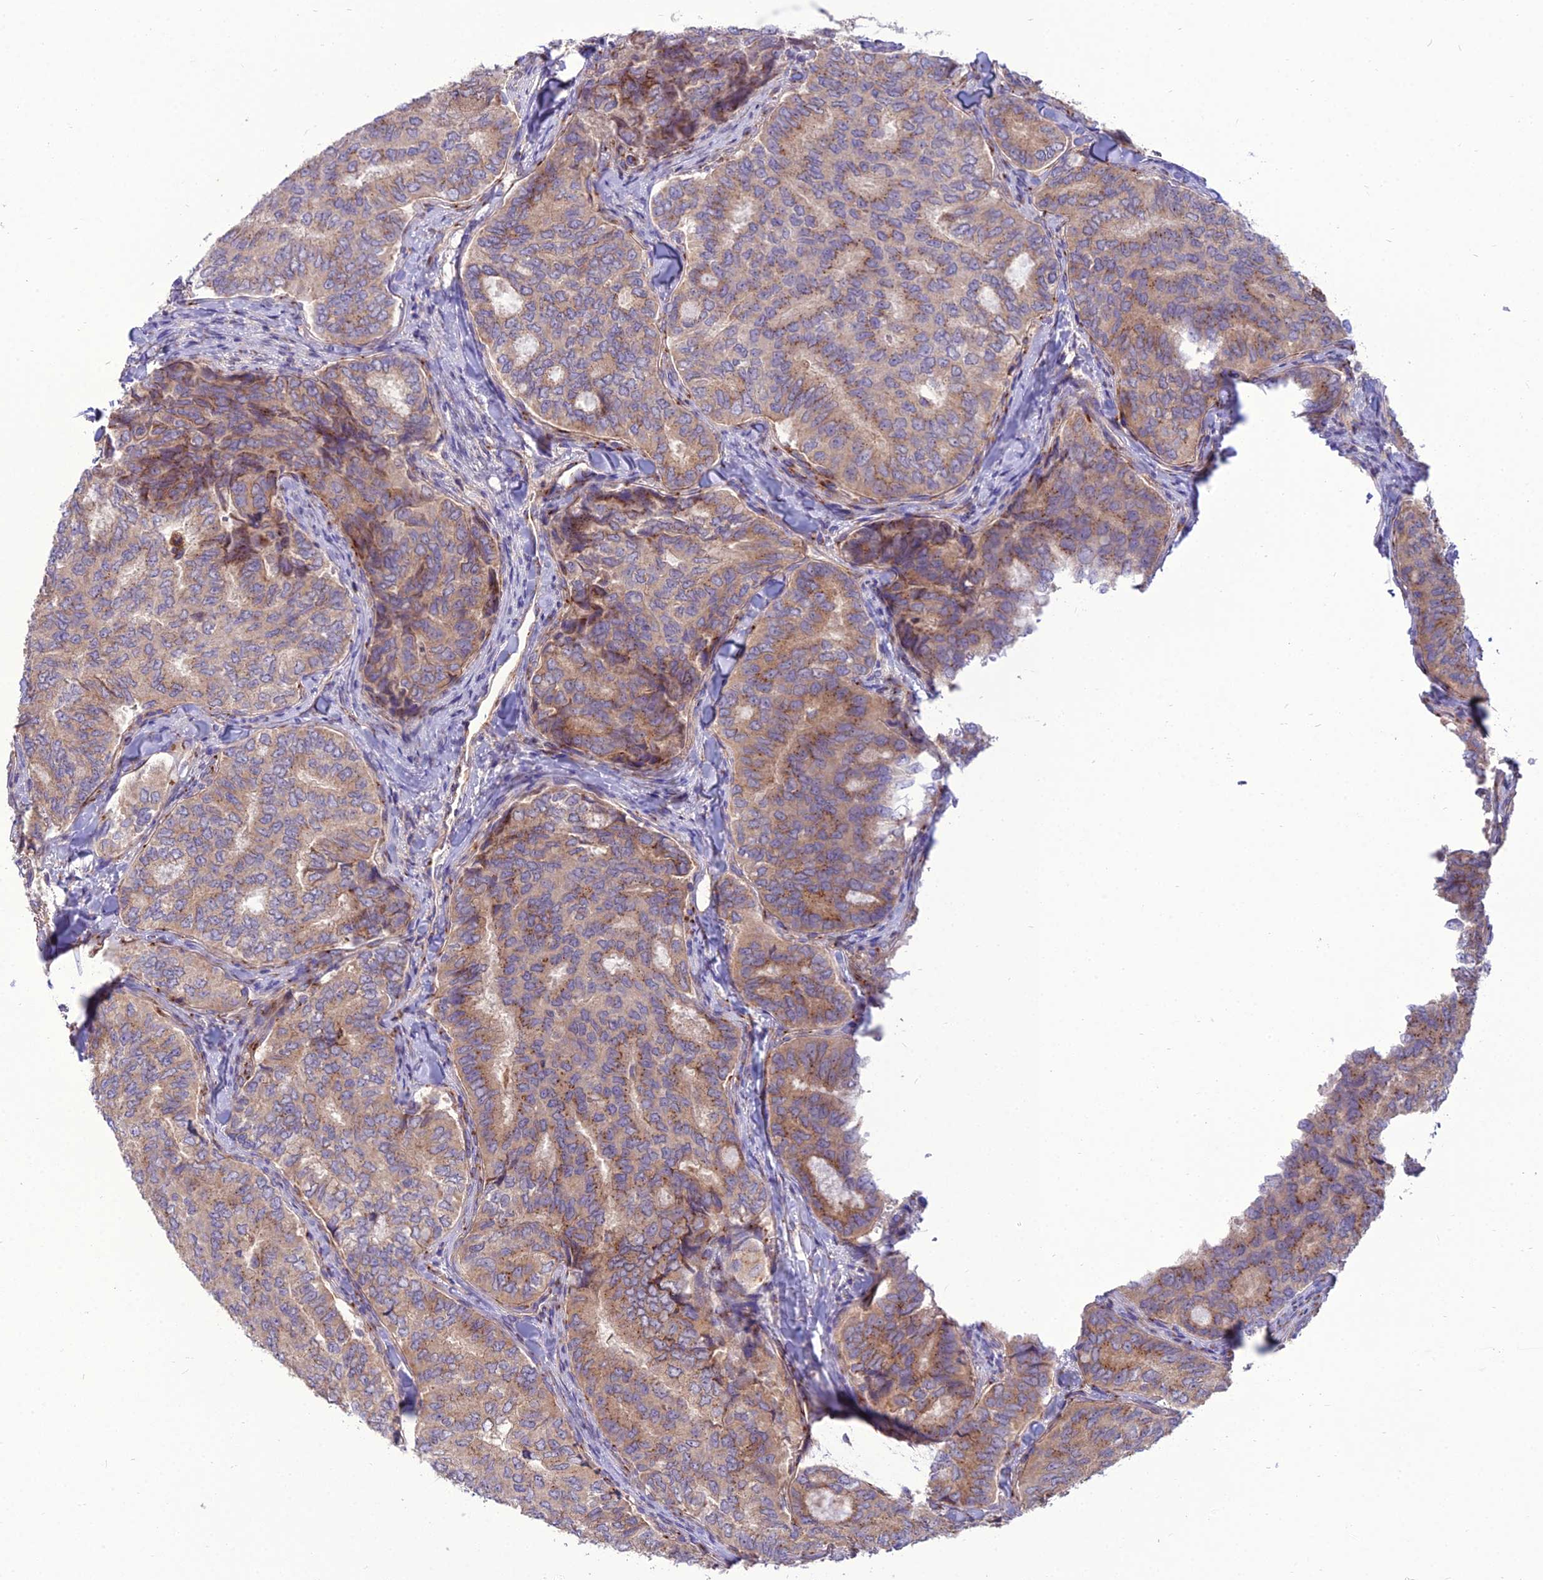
{"staining": {"intensity": "moderate", "quantity": "25%-75%", "location": "cytoplasmic/membranous"}, "tissue": "thyroid cancer", "cell_type": "Tumor cells", "image_type": "cancer", "snomed": [{"axis": "morphology", "description": "Papillary adenocarcinoma, NOS"}, {"axis": "topography", "description": "Thyroid gland"}], "caption": "Protein analysis of thyroid cancer (papillary adenocarcinoma) tissue displays moderate cytoplasmic/membranous positivity in about 25%-75% of tumor cells.", "gene": "SPRYD7", "patient": {"sex": "female", "age": 35}}